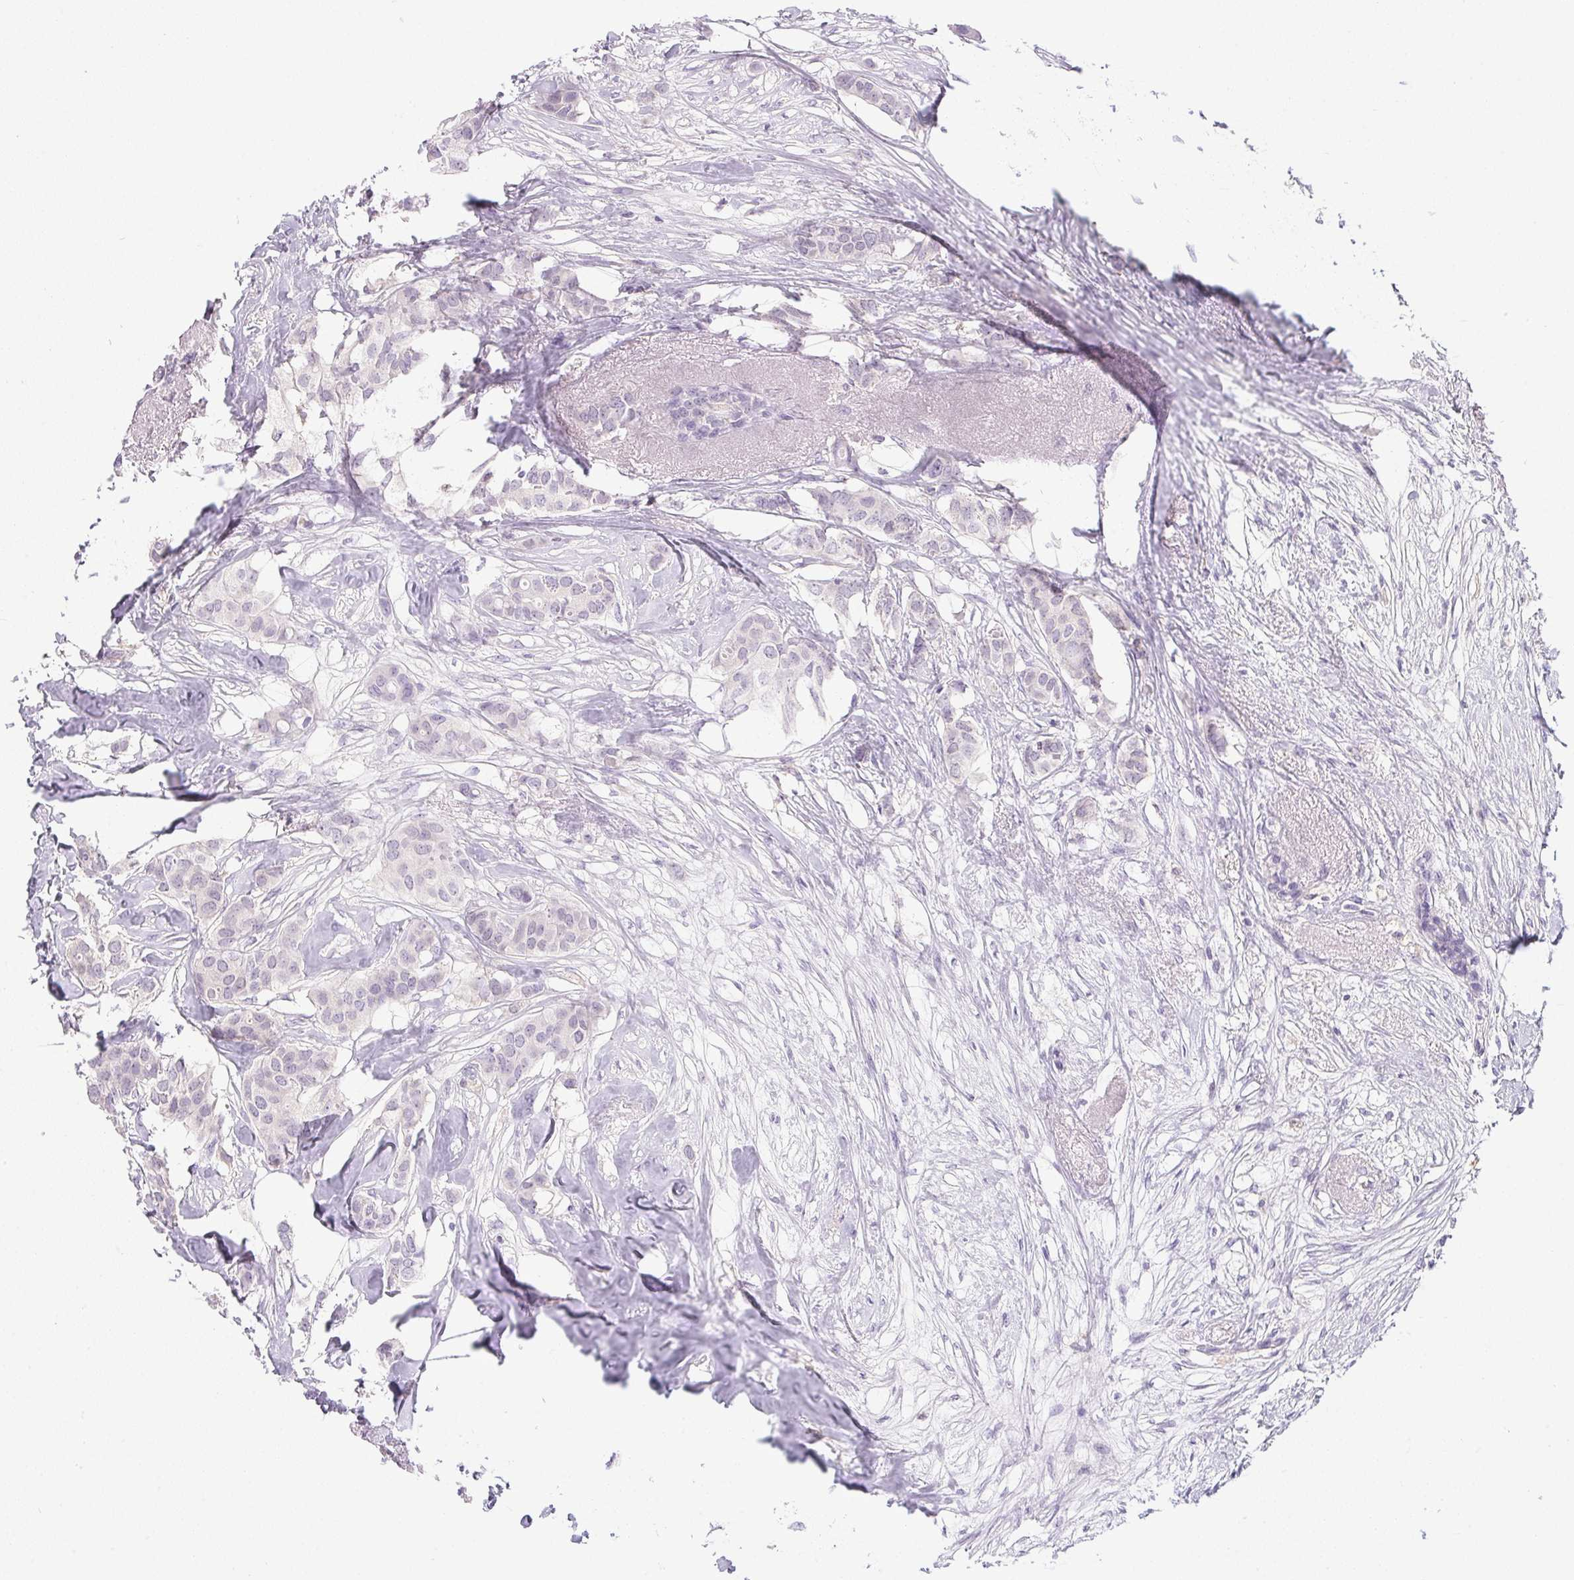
{"staining": {"intensity": "negative", "quantity": "none", "location": "none"}, "tissue": "breast cancer", "cell_type": "Tumor cells", "image_type": "cancer", "snomed": [{"axis": "morphology", "description": "Duct carcinoma"}, {"axis": "topography", "description": "Breast"}], "caption": "Immunohistochemical staining of human breast cancer (intraductal carcinoma) reveals no significant staining in tumor cells.", "gene": "DNAJC5G", "patient": {"sex": "female", "age": 62}}